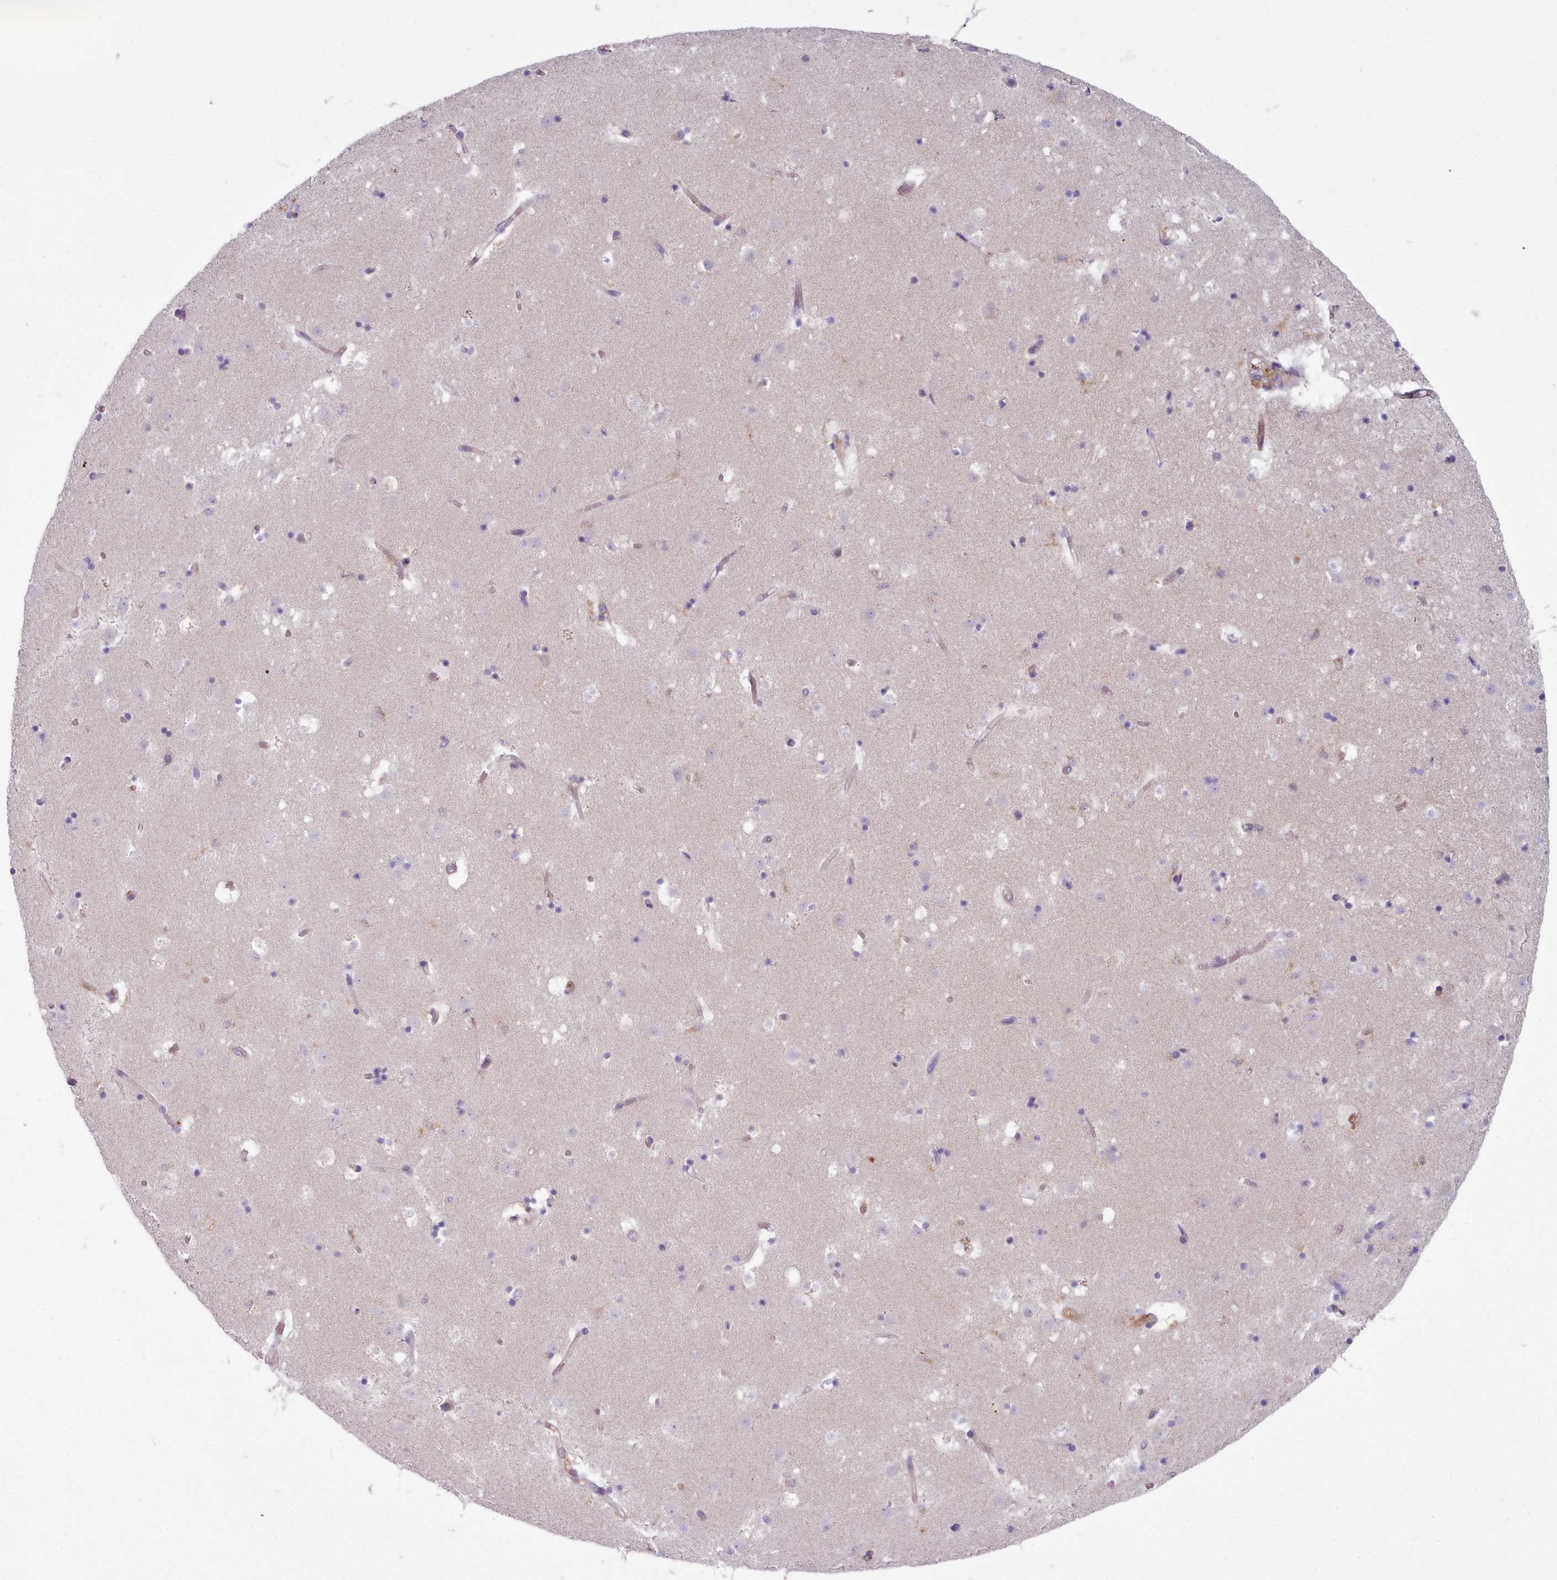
{"staining": {"intensity": "negative", "quantity": "none", "location": "none"}, "tissue": "caudate", "cell_type": "Glial cells", "image_type": "normal", "snomed": [{"axis": "morphology", "description": "Normal tissue, NOS"}, {"axis": "topography", "description": "Lateral ventricle wall"}], "caption": "Protein analysis of benign caudate shows no significant expression in glial cells. (DAB IHC with hematoxylin counter stain).", "gene": "CD300LF", "patient": {"sex": "male", "age": 58}}